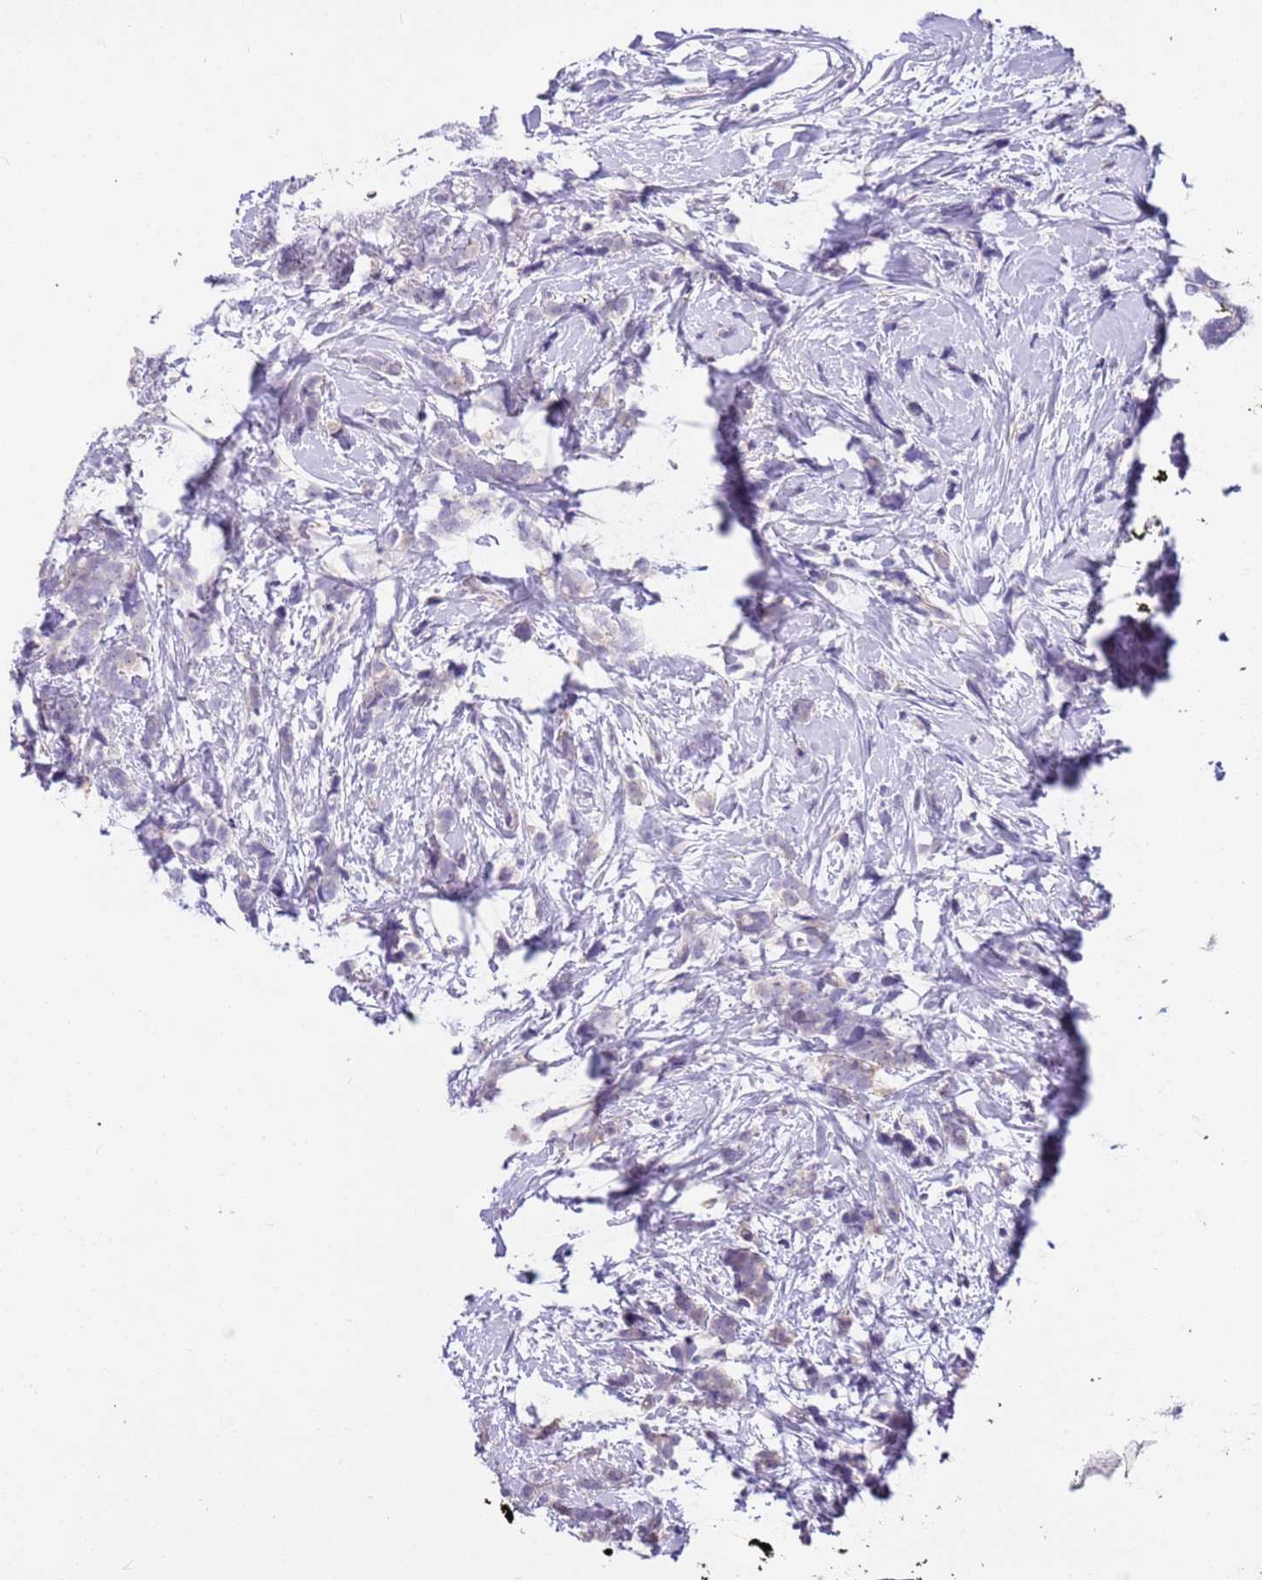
{"staining": {"intensity": "weak", "quantity": "<25%", "location": "cytoplasmic/membranous"}, "tissue": "breast cancer", "cell_type": "Tumor cells", "image_type": "cancer", "snomed": [{"axis": "morphology", "description": "Lobular carcinoma"}, {"axis": "topography", "description": "Breast"}], "caption": "High power microscopy micrograph of an IHC micrograph of breast lobular carcinoma, revealing no significant staining in tumor cells.", "gene": "PCGF2", "patient": {"sex": "female", "age": 58}}